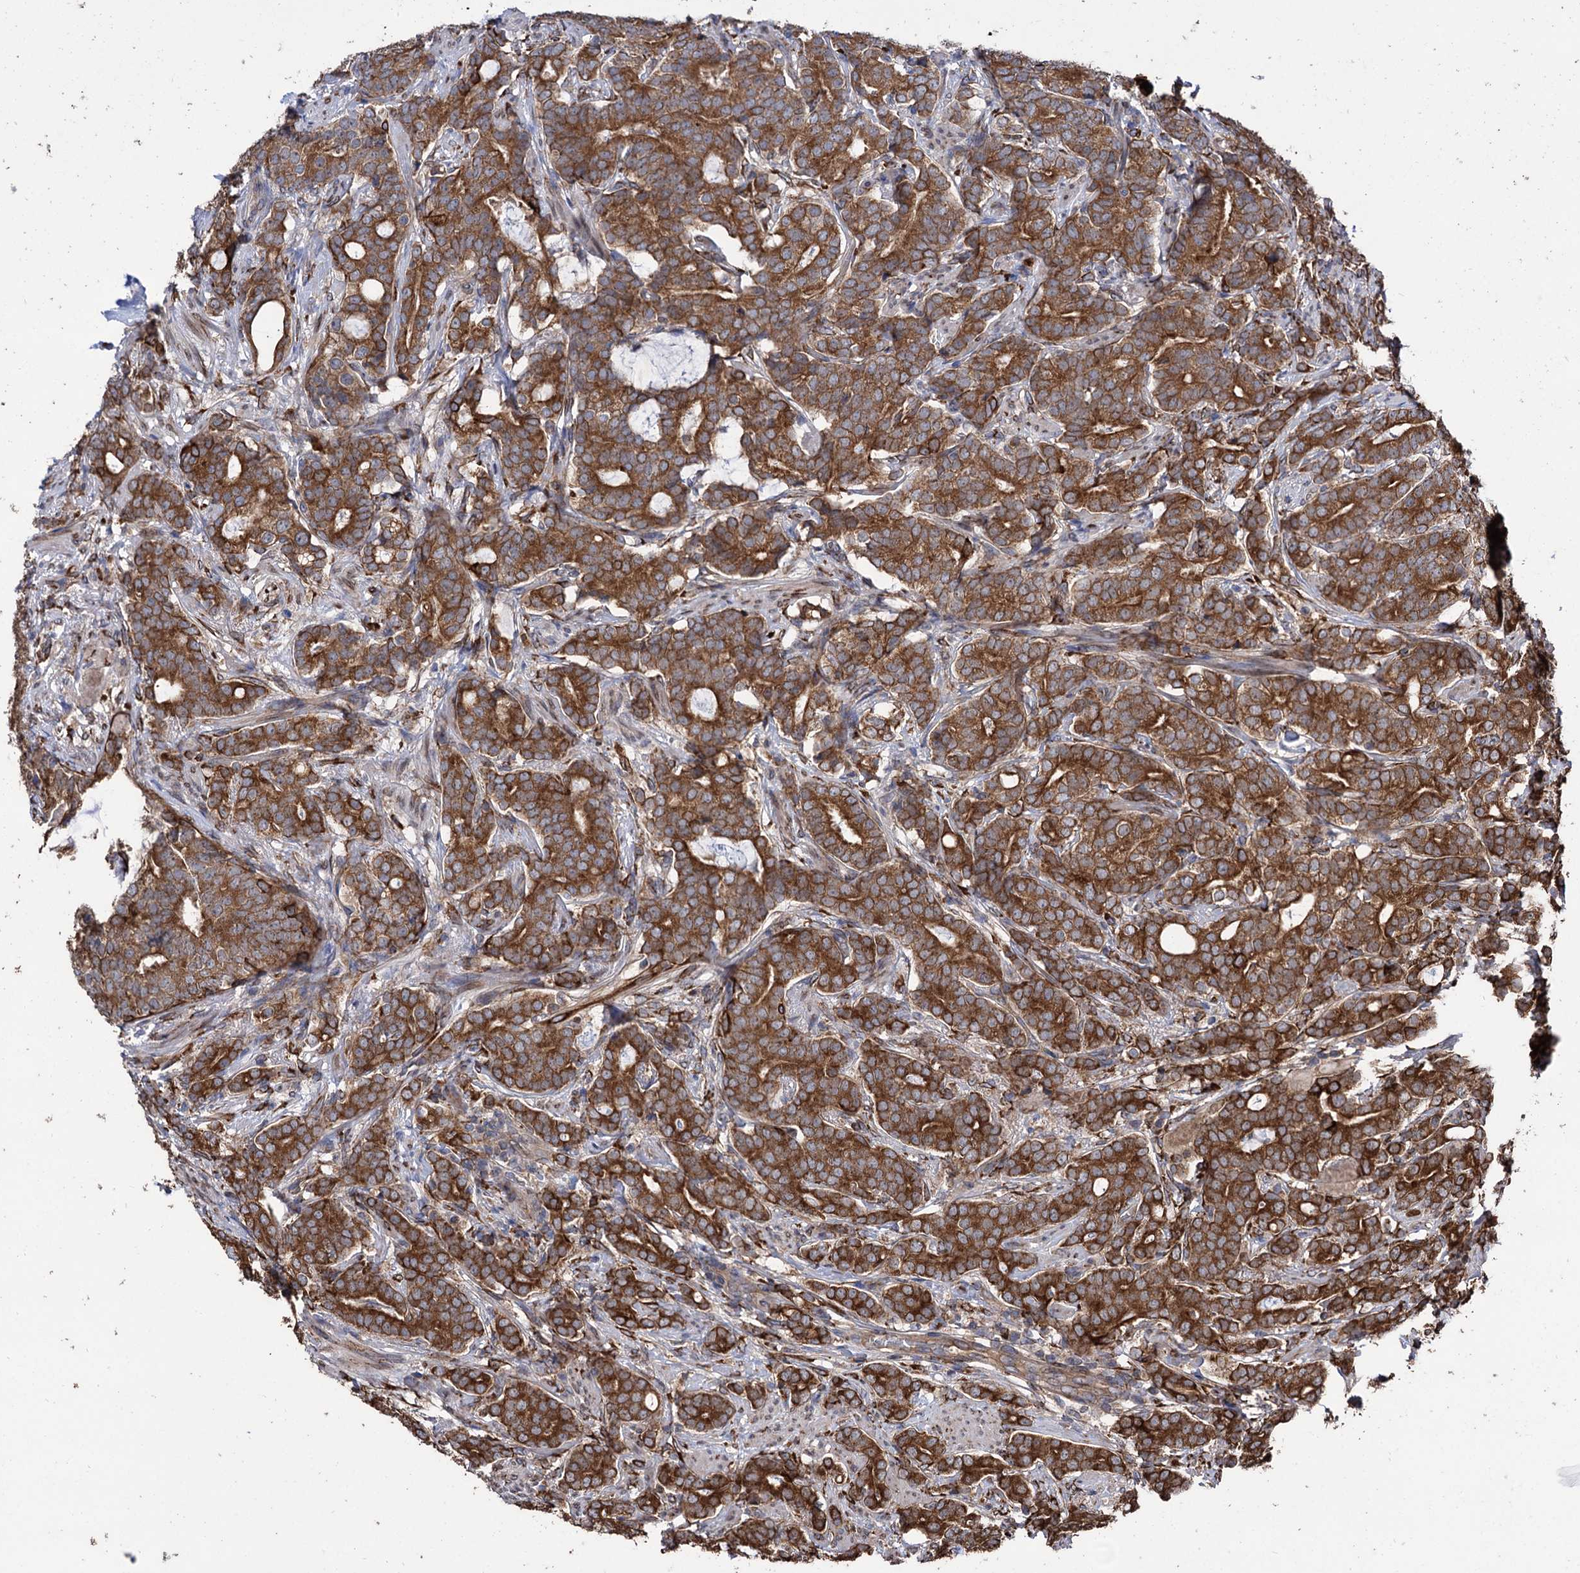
{"staining": {"intensity": "strong", "quantity": ">75%", "location": "cytoplasmic/membranous"}, "tissue": "prostate cancer", "cell_type": "Tumor cells", "image_type": "cancer", "snomed": [{"axis": "morphology", "description": "Adenocarcinoma, Low grade"}, {"axis": "topography", "description": "Prostate"}], "caption": "Immunohistochemistry (DAB) staining of human prostate low-grade adenocarcinoma exhibits strong cytoplasmic/membranous protein expression in approximately >75% of tumor cells.", "gene": "CDAN1", "patient": {"sex": "male", "age": 71}}